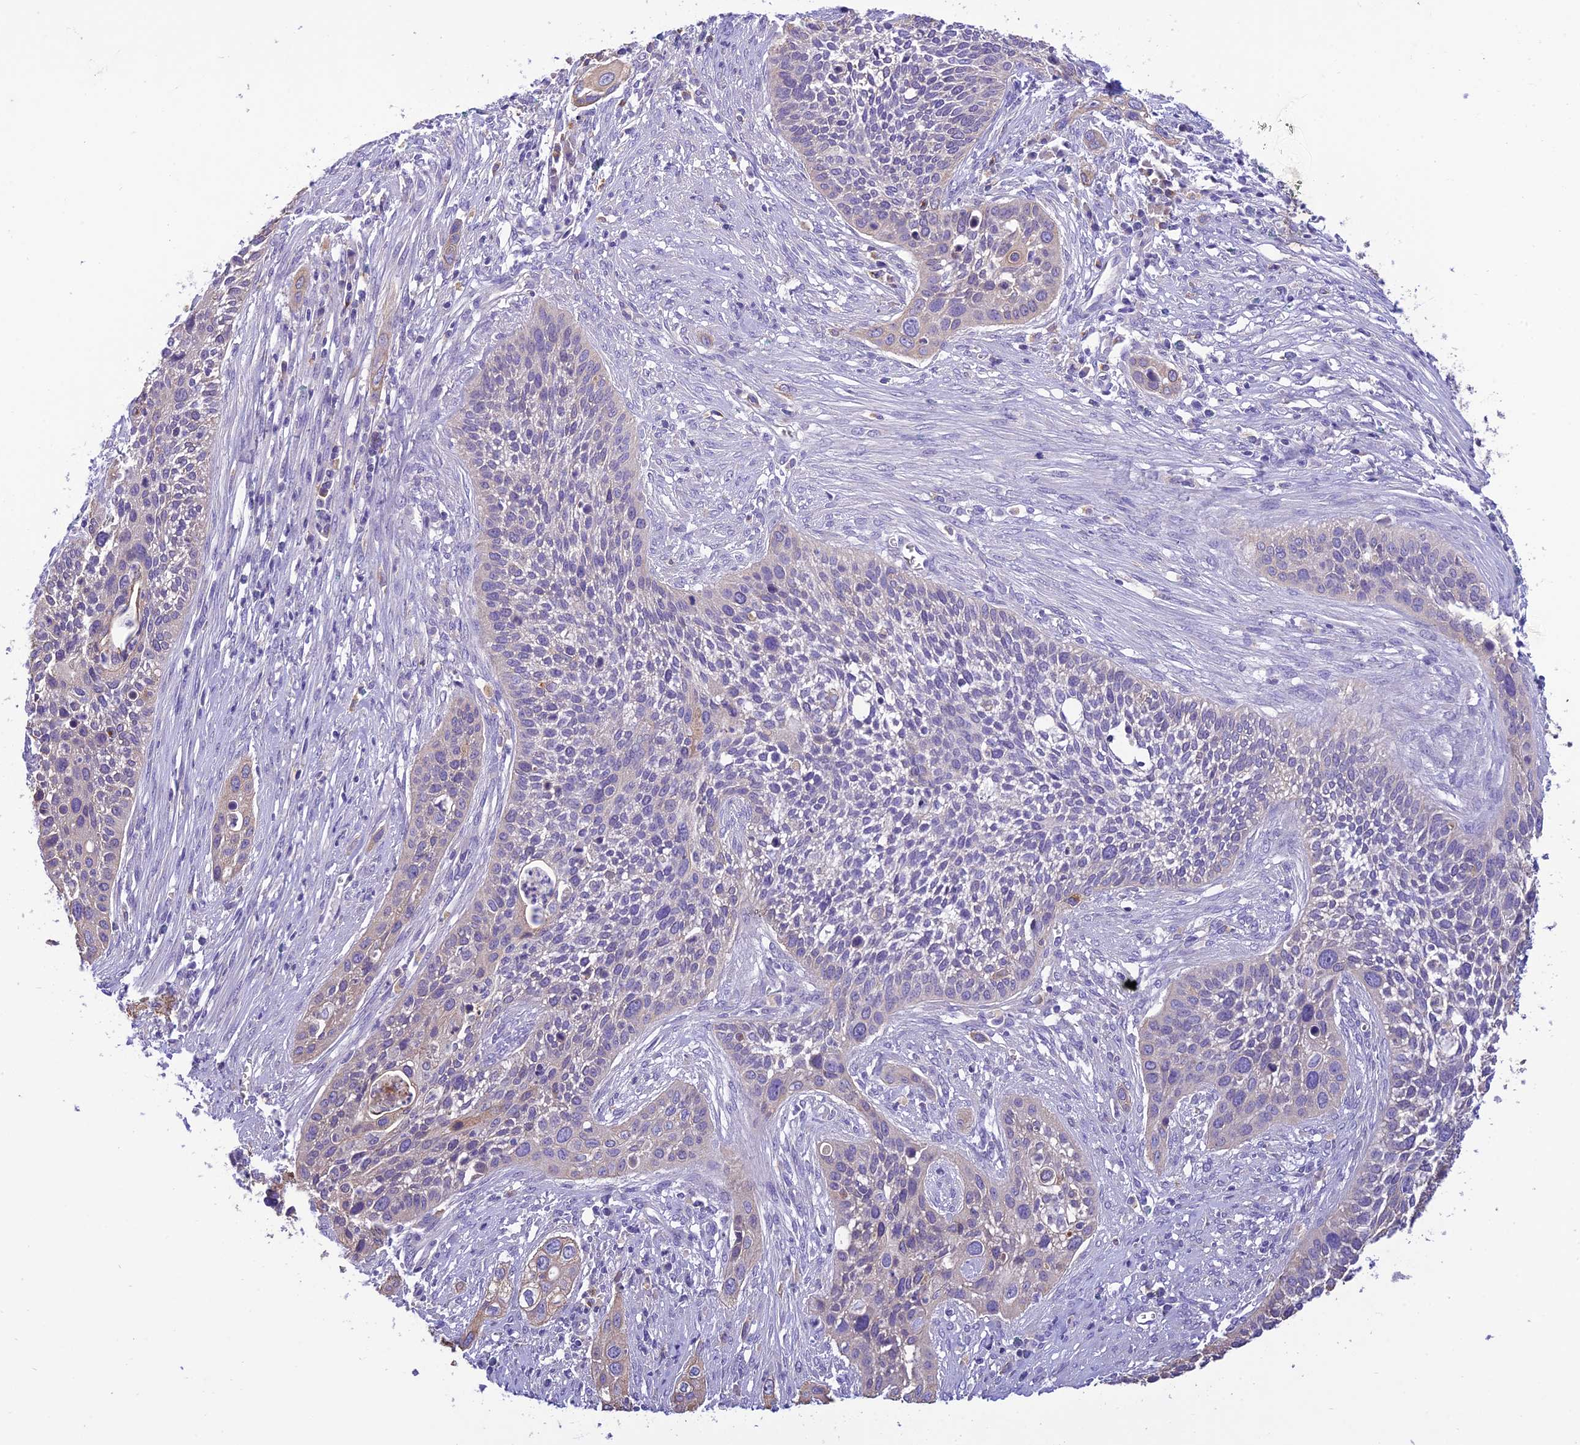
{"staining": {"intensity": "negative", "quantity": "none", "location": "none"}, "tissue": "cervical cancer", "cell_type": "Tumor cells", "image_type": "cancer", "snomed": [{"axis": "morphology", "description": "Squamous cell carcinoma, NOS"}, {"axis": "topography", "description": "Cervix"}], "caption": "Immunohistochemistry (IHC) of human cervical cancer shows no expression in tumor cells. (Stains: DAB (3,3'-diaminobenzidine) immunohistochemistry with hematoxylin counter stain, Microscopy: brightfield microscopy at high magnification).", "gene": "SFT2D2", "patient": {"sex": "female", "age": 34}}